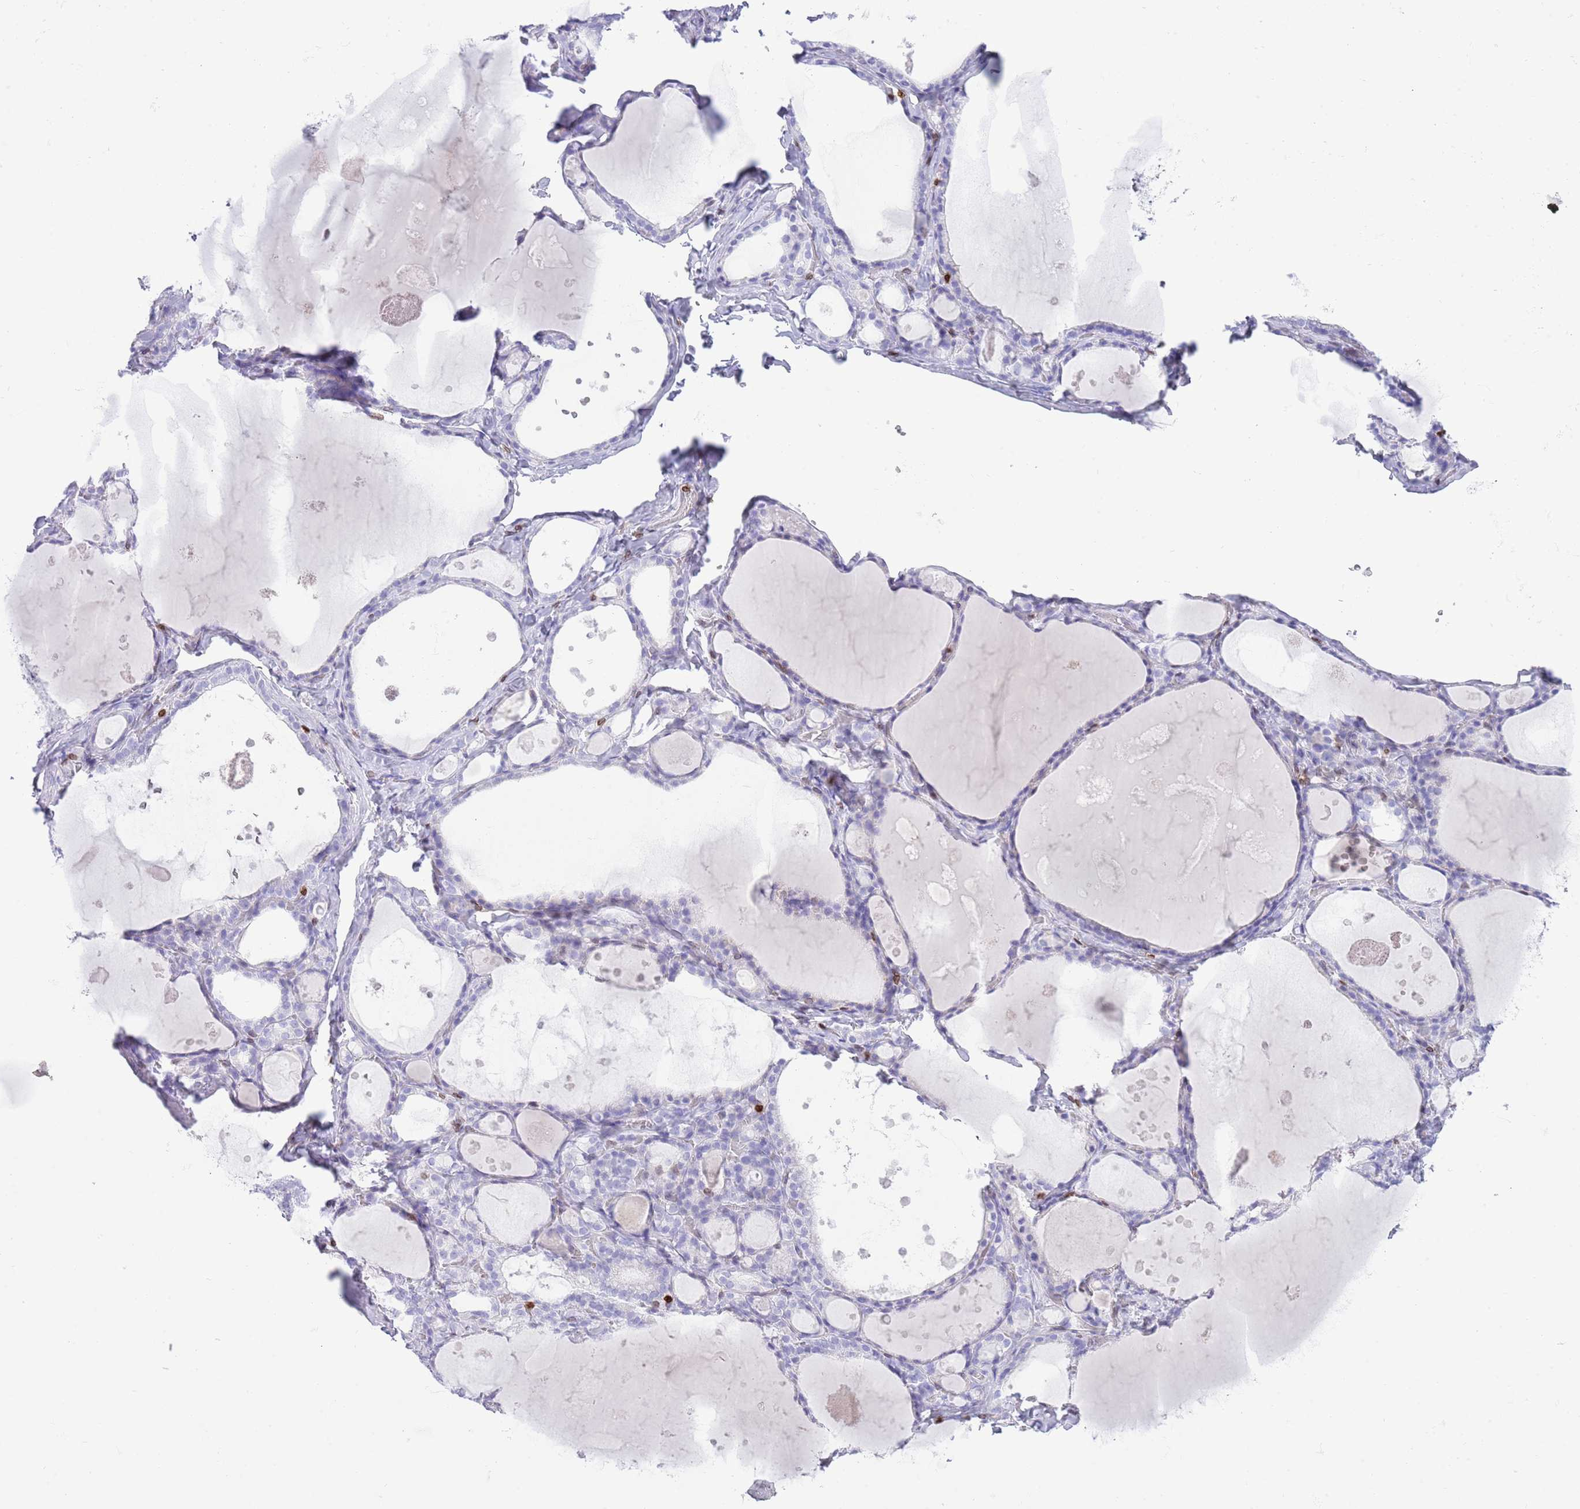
{"staining": {"intensity": "negative", "quantity": "none", "location": "none"}, "tissue": "thyroid gland", "cell_type": "Glandular cells", "image_type": "normal", "snomed": [{"axis": "morphology", "description": "Normal tissue, NOS"}, {"axis": "topography", "description": "Thyroid gland"}], "caption": "There is no significant staining in glandular cells of thyroid gland. (Stains: DAB (3,3'-diaminobenzidine) immunohistochemistry (IHC) with hematoxylin counter stain, Microscopy: brightfield microscopy at high magnification).", "gene": "LBR", "patient": {"sex": "male", "age": 56}}